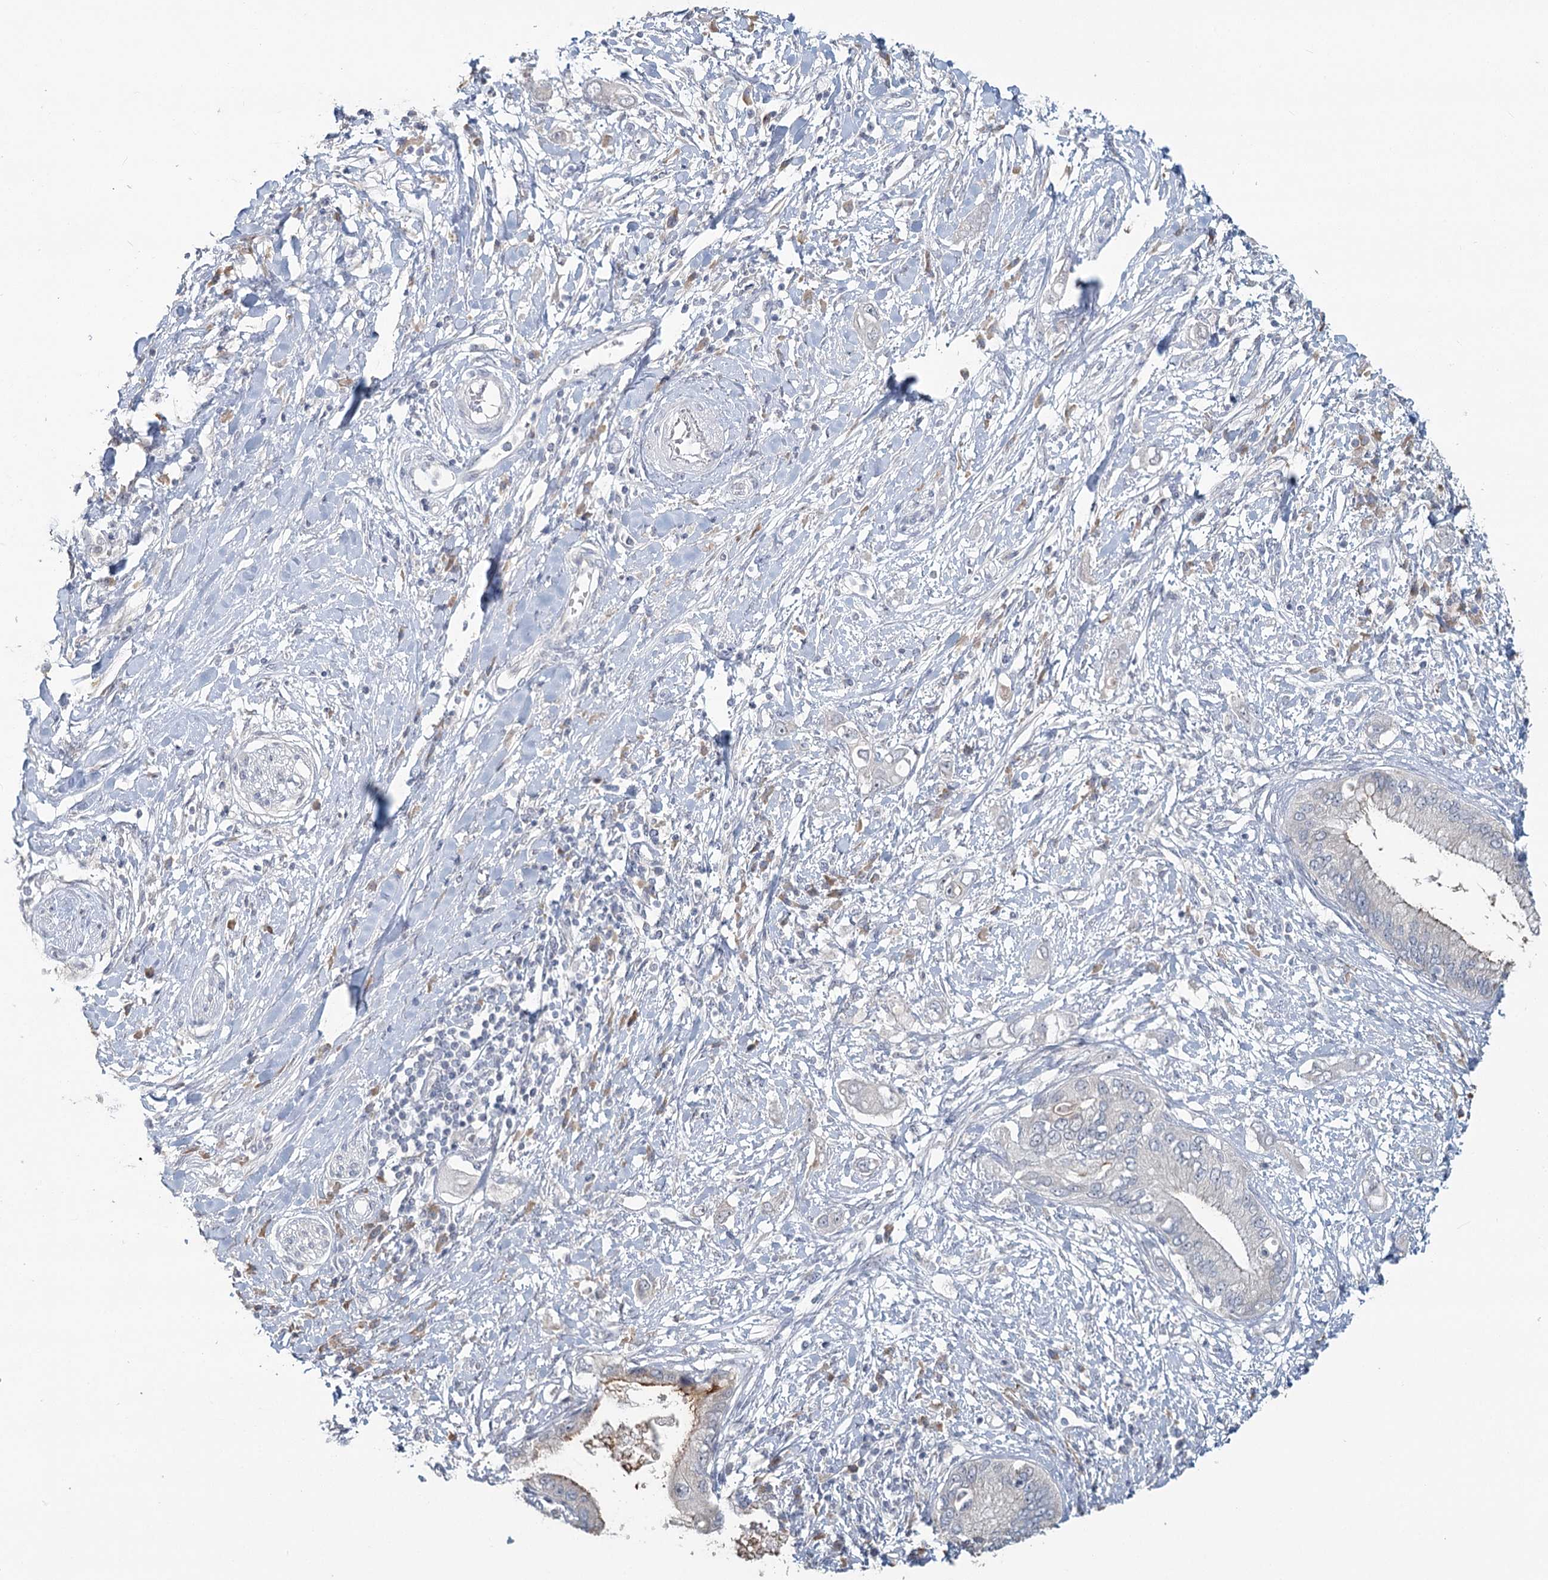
{"staining": {"intensity": "weak", "quantity": "<25%", "location": "cytoplasmic/membranous"}, "tissue": "pancreatic cancer", "cell_type": "Tumor cells", "image_type": "cancer", "snomed": [{"axis": "morphology", "description": "Inflammation, NOS"}, {"axis": "morphology", "description": "Adenocarcinoma, NOS"}, {"axis": "topography", "description": "Pancreas"}], "caption": "DAB (3,3'-diaminobenzidine) immunohistochemical staining of pancreatic cancer (adenocarcinoma) displays no significant positivity in tumor cells.", "gene": "SLC9A3", "patient": {"sex": "female", "age": 56}}